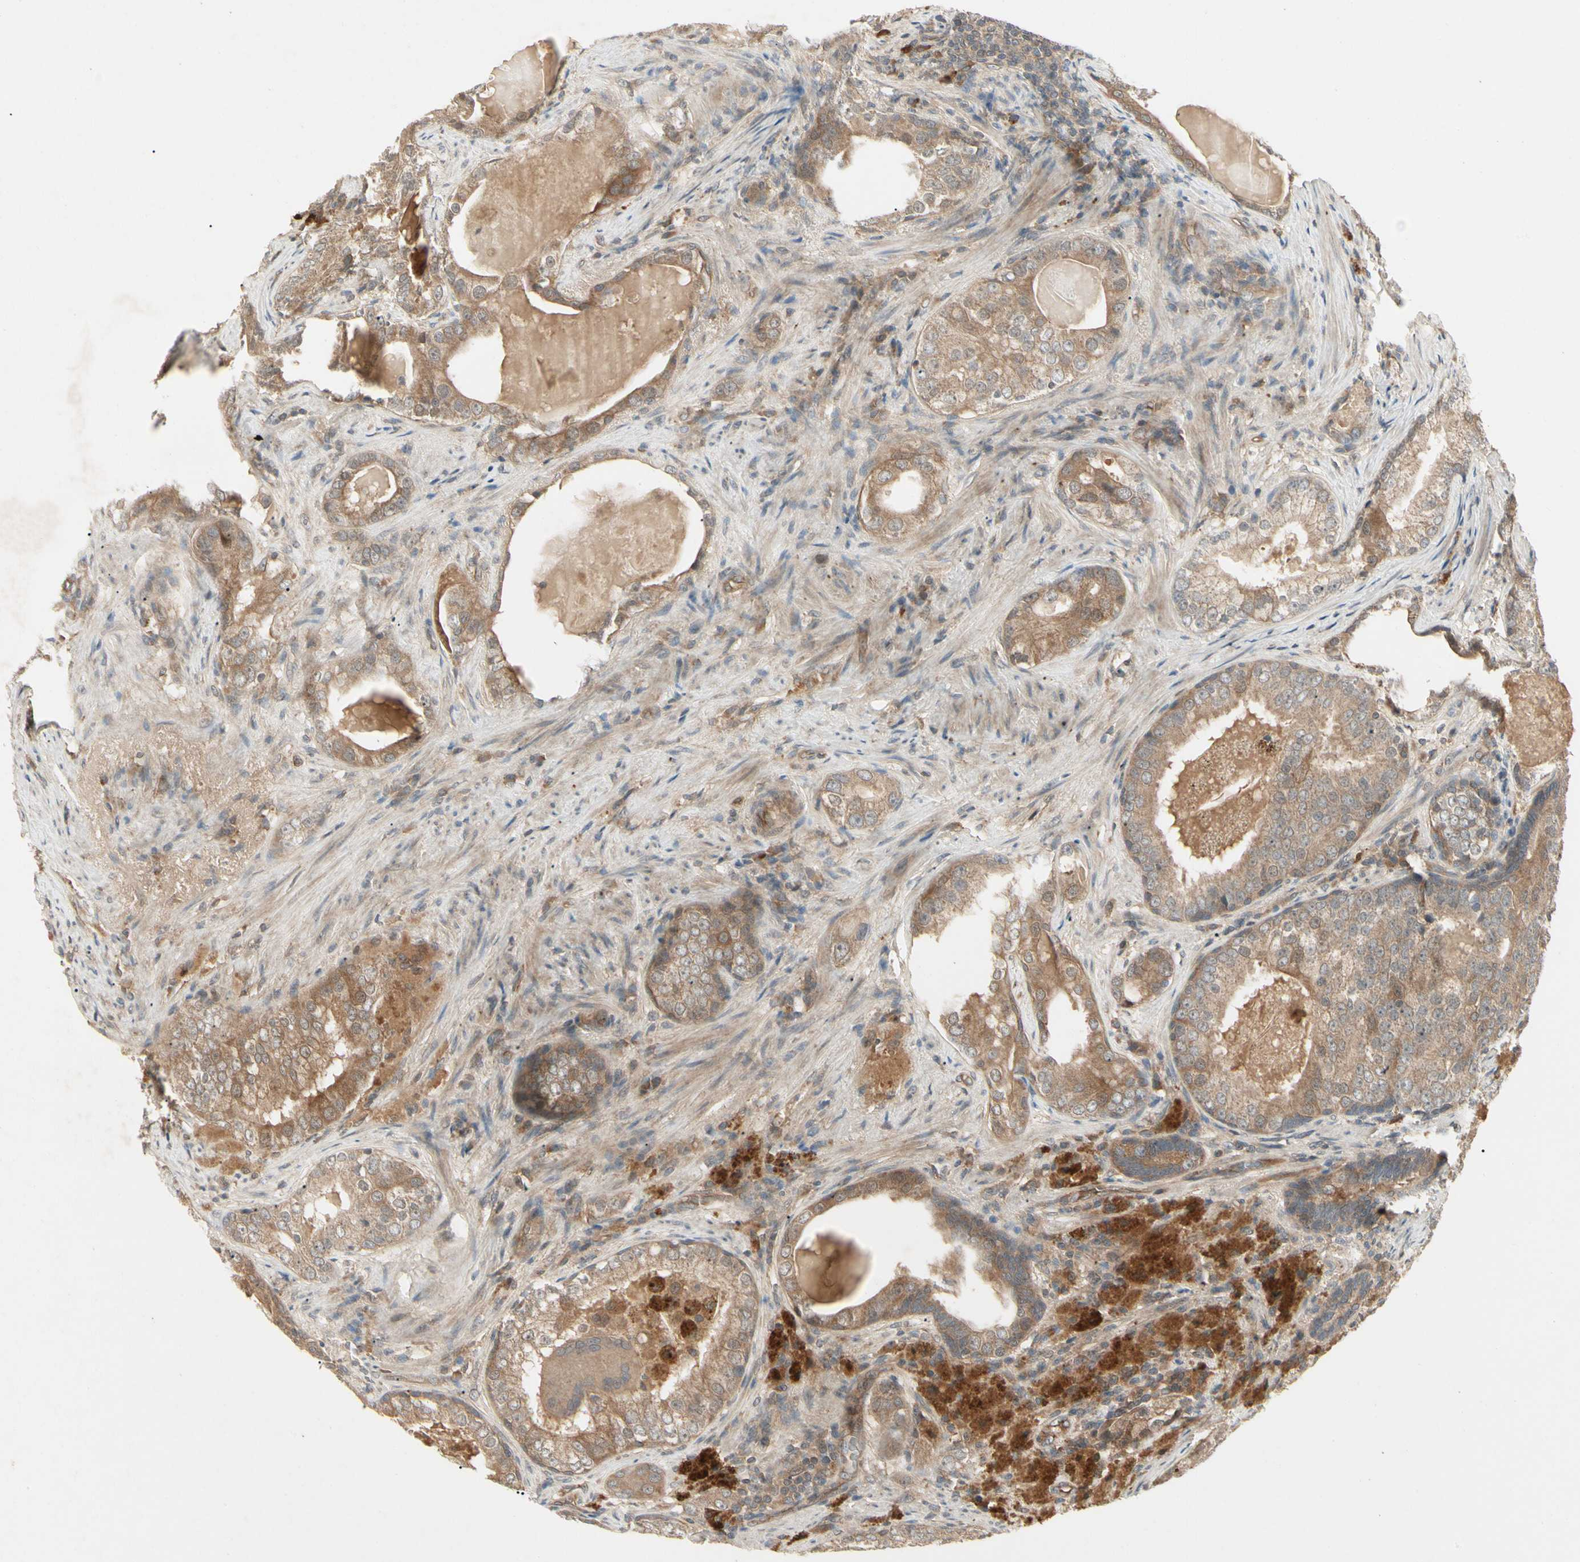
{"staining": {"intensity": "moderate", "quantity": ">75%", "location": "cytoplasmic/membranous"}, "tissue": "prostate cancer", "cell_type": "Tumor cells", "image_type": "cancer", "snomed": [{"axis": "morphology", "description": "Adenocarcinoma, High grade"}, {"axis": "topography", "description": "Prostate"}], "caption": "Tumor cells display medium levels of moderate cytoplasmic/membranous positivity in approximately >75% of cells in prostate cancer.", "gene": "RNF14", "patient": {"sex": "male", "age": 66}}